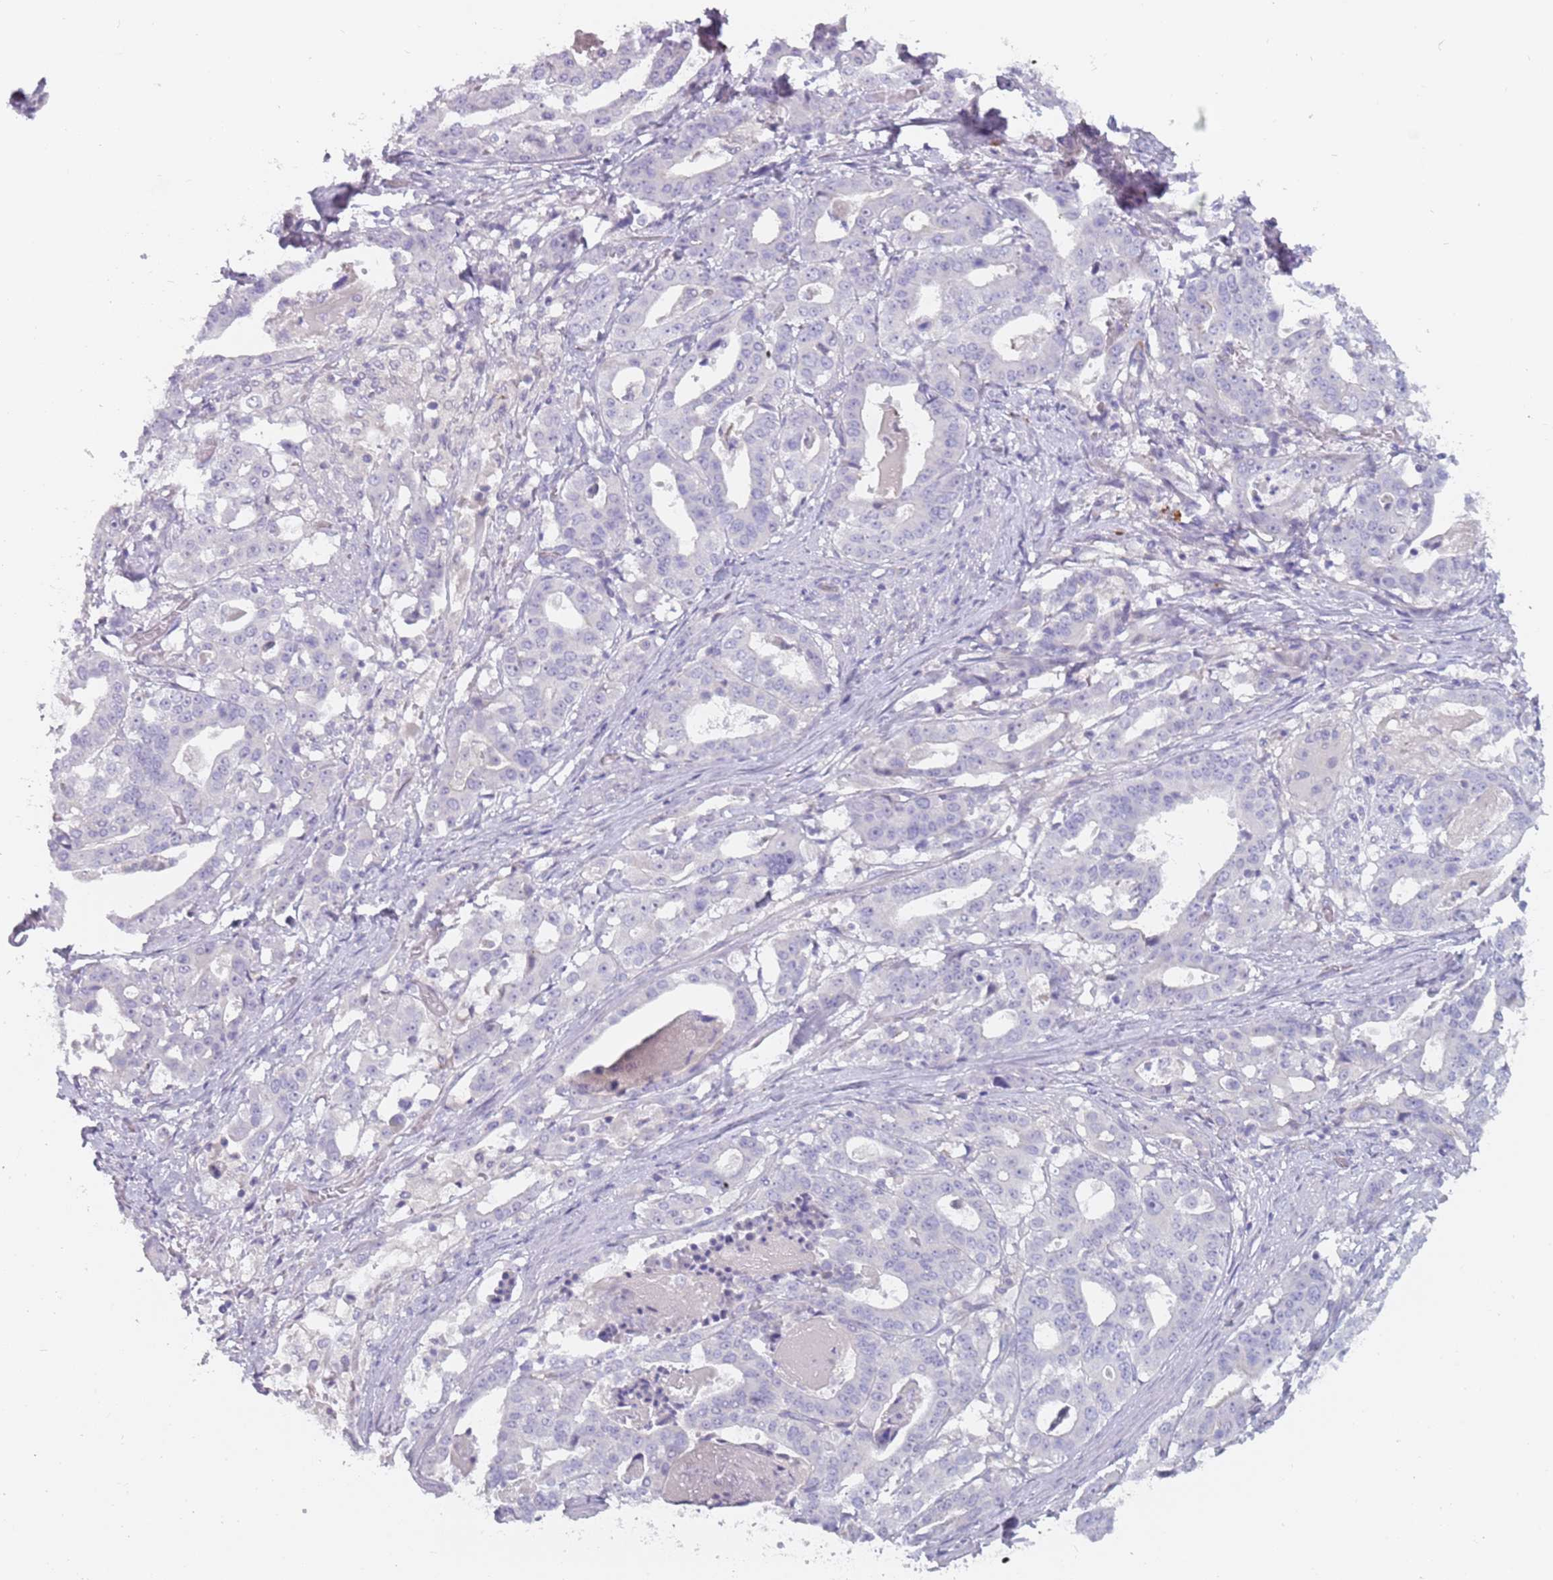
{"staining": {"intensity": "negative", "quantity": "none", "location": "none"}, "tissue": "stomach cancer", "cell_type": "Tumor cells", "image_type": "cancer", "snomed": [{"axis": "morphology", "description": "Adenocarcinoma, NOS"}, {"axis": "topography", "description": "Stomach"}], "caption": "Immunohistochemistry of stomach cancer reveals no positivity in tumor cells.", "gene": "DDX4", "patient": {"sex": "male", "age": 48}}